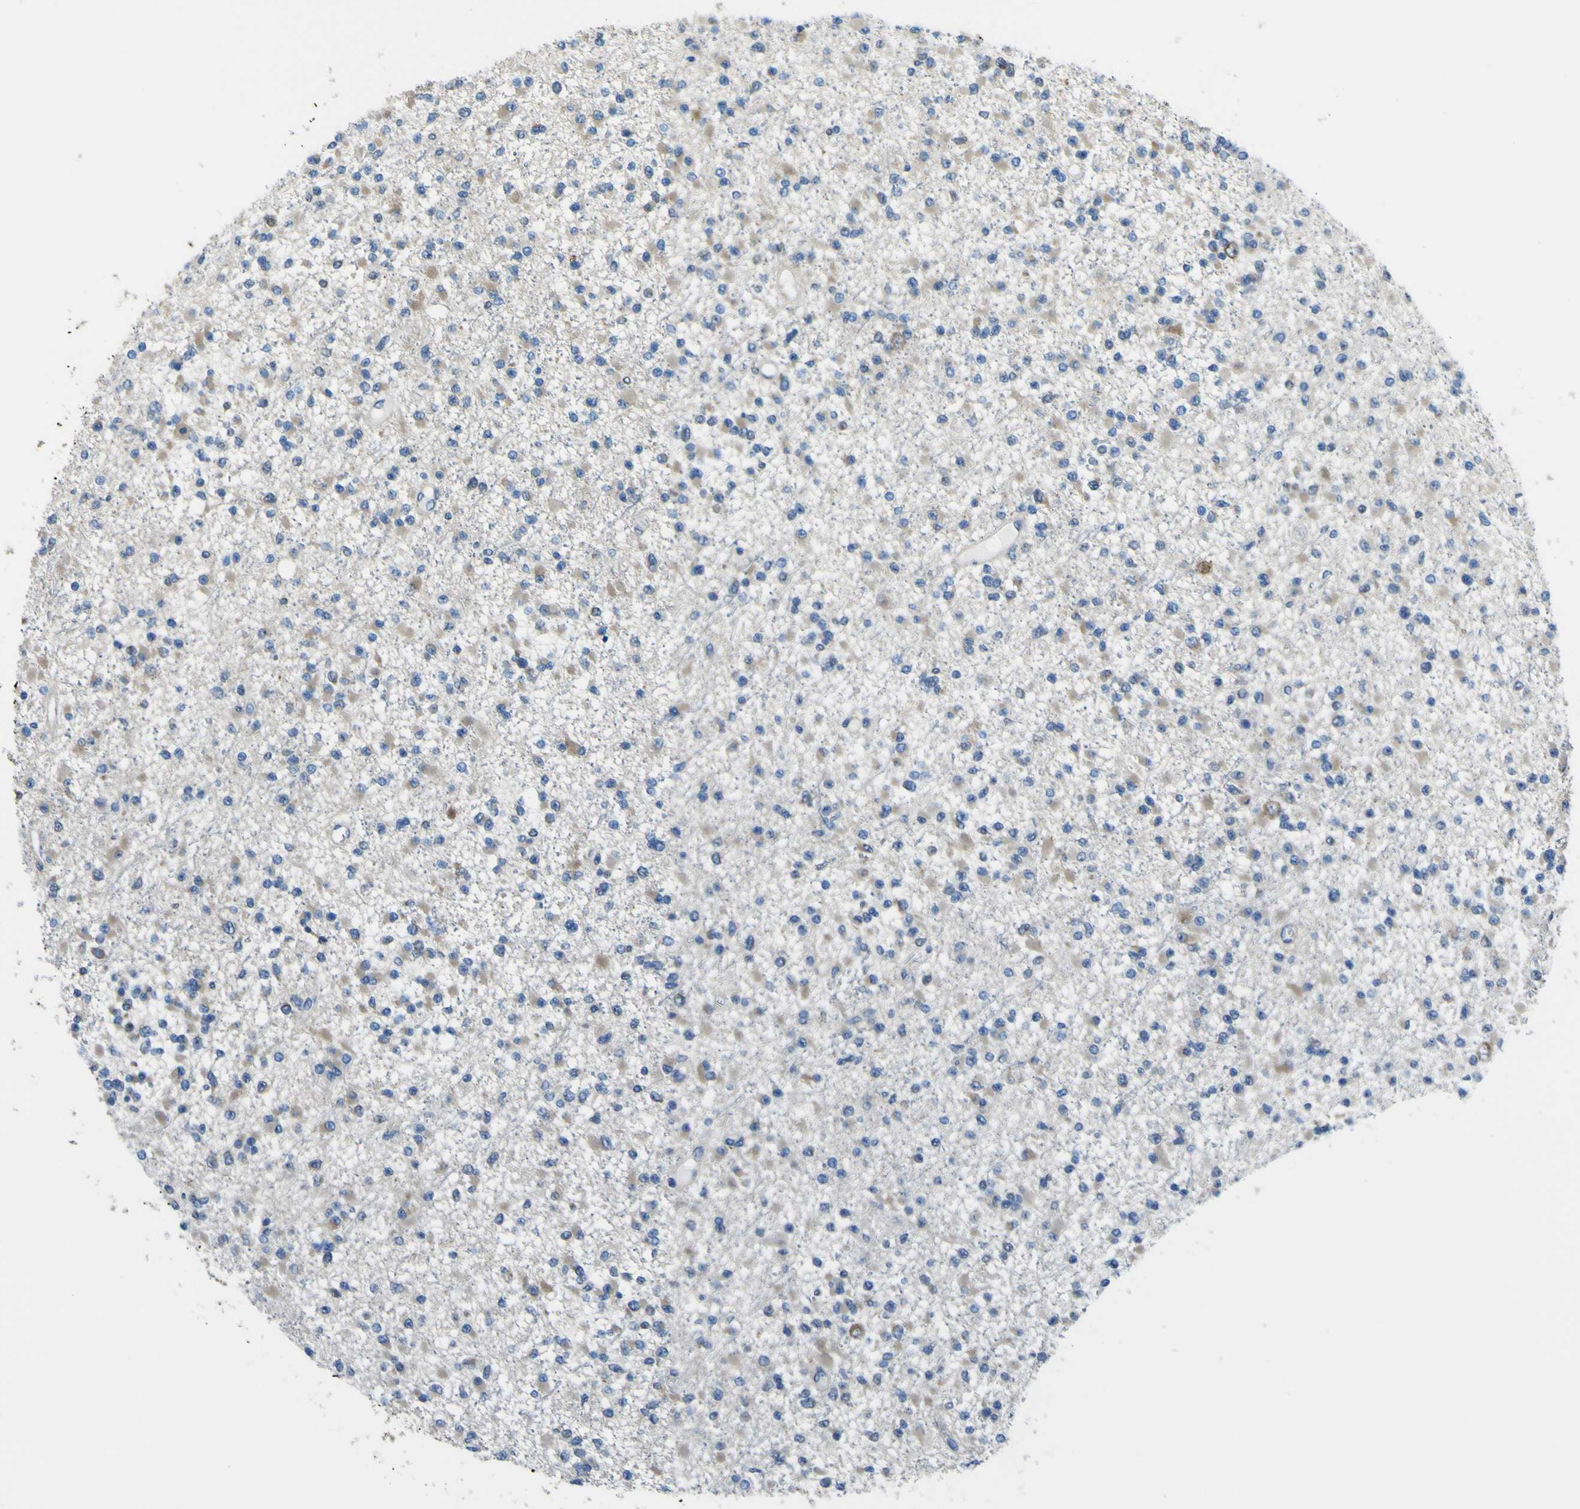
{"staining": {"intensity": "weak", "quantity": "<25%", "location": "cytoplasmic/membranous"}, "tissue": "glioma", "cell_type": "Tumor cells", "image_type": "cancer", "snomed": [{"axis": "morphology", "description": "Glioma, malignant, Low grade"}, {"axis": "topography", "description": "Brain"}], "caption": "Image shows no protein expression in tumor cells of glioma tissue. (Immunohistochemistry (ihc), brightfield microscopy, high magnification).", "gene": "STIM1", "patient": {"sex": "female", "age": 22}}